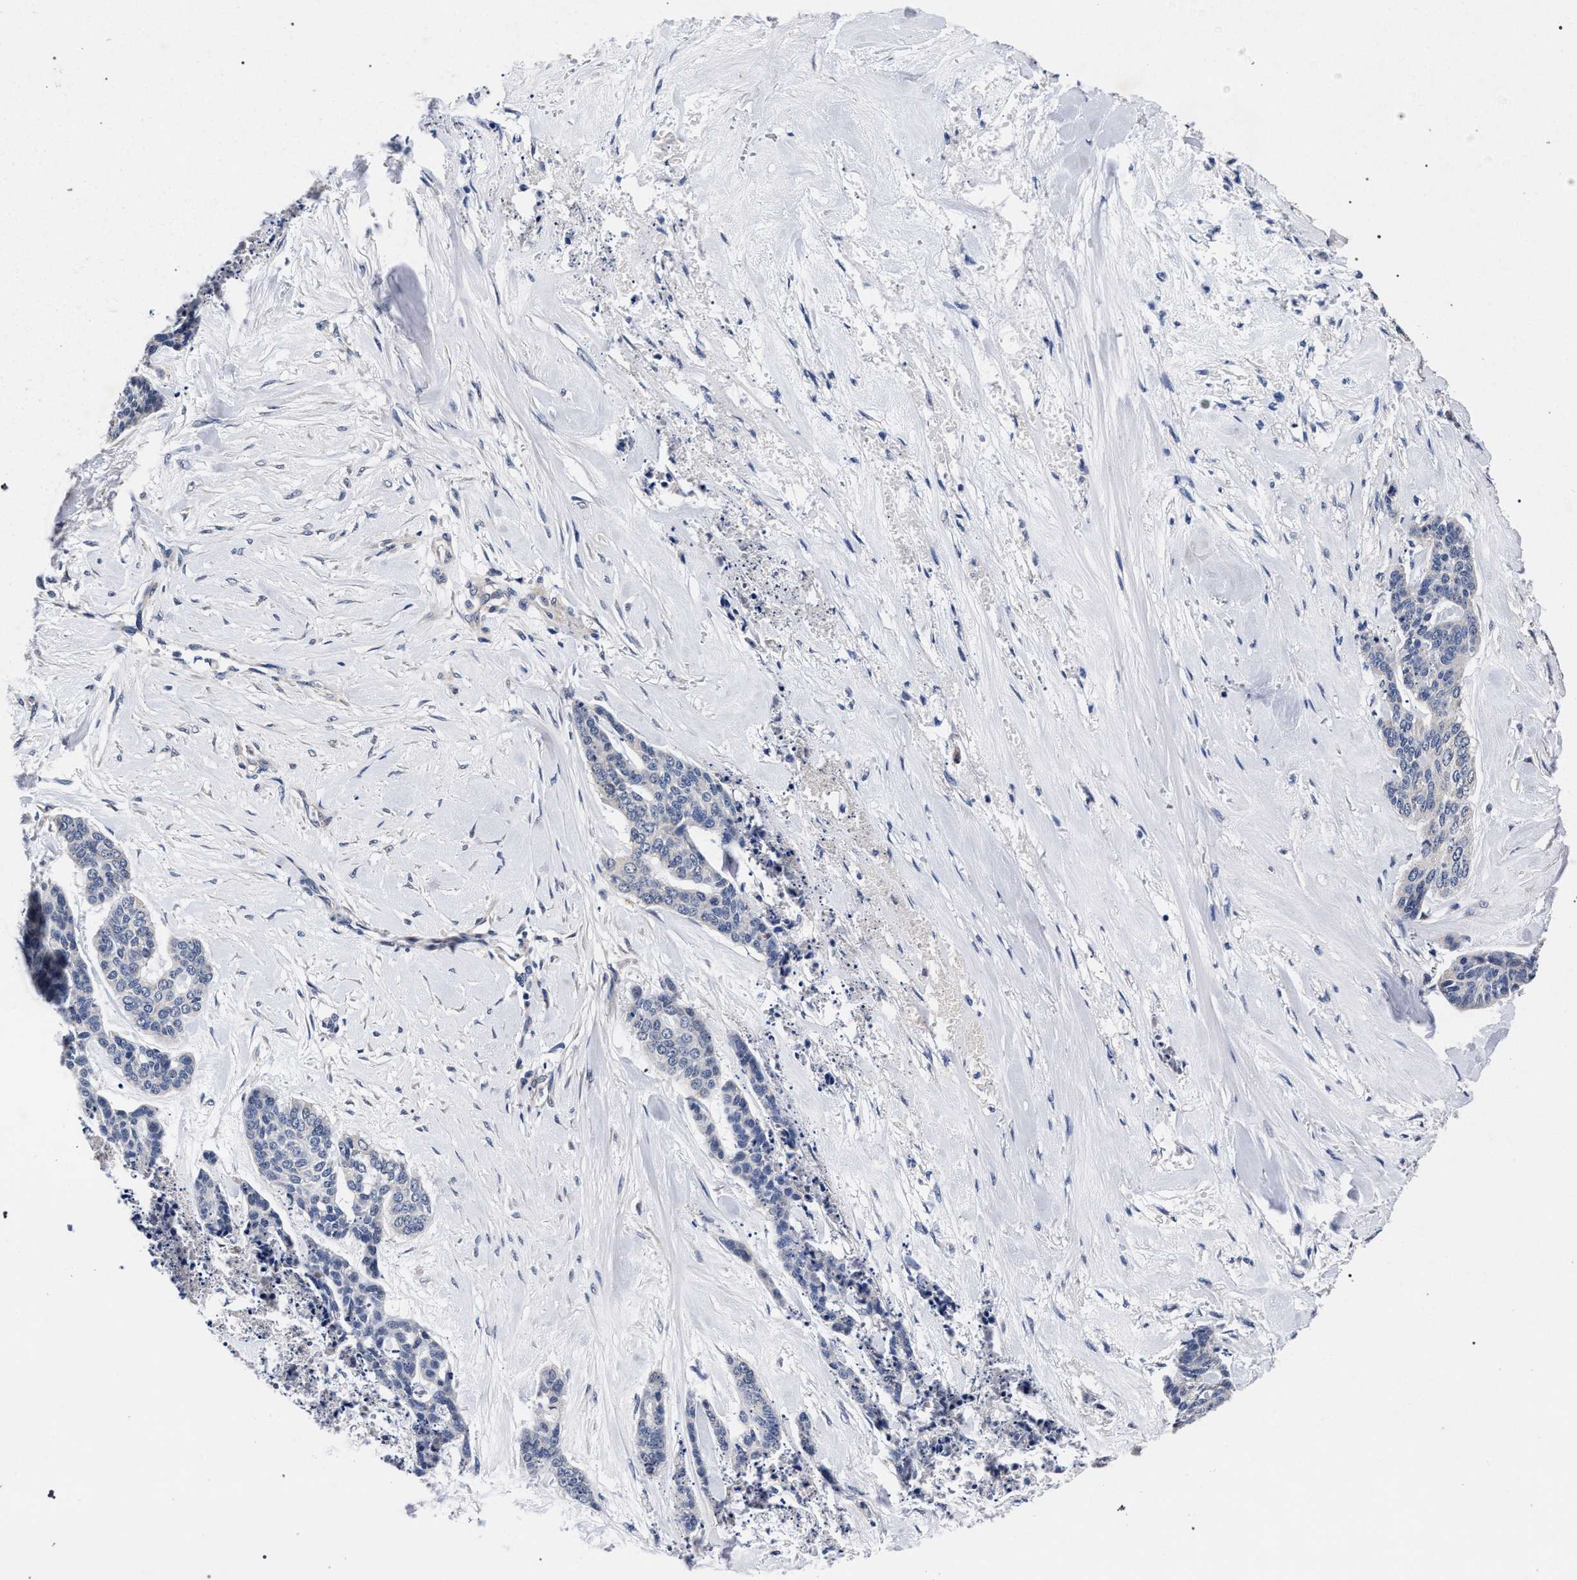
{"staining": {"intensity": "negative", "quantity": "none", "location": "none"}, "tissue": "skin cancer", "cell_type": "Tumor cells", "image_type": "cancer", "snomed": [{"axis": "morphology", "description": "Basal cell carcinoma"}, {"axis": "topography", "description": "Skin"}], "caption": "DAB (3,3'-diaminobenzidine) immunohistochemical staining of skin cancer exhibits no significant positivity in tumor cells. (DAB IHC visualized using brightfield microscopy, high magnification).", "gene": "CFAP95", "patient": {"sex": "female", "age": 64}}